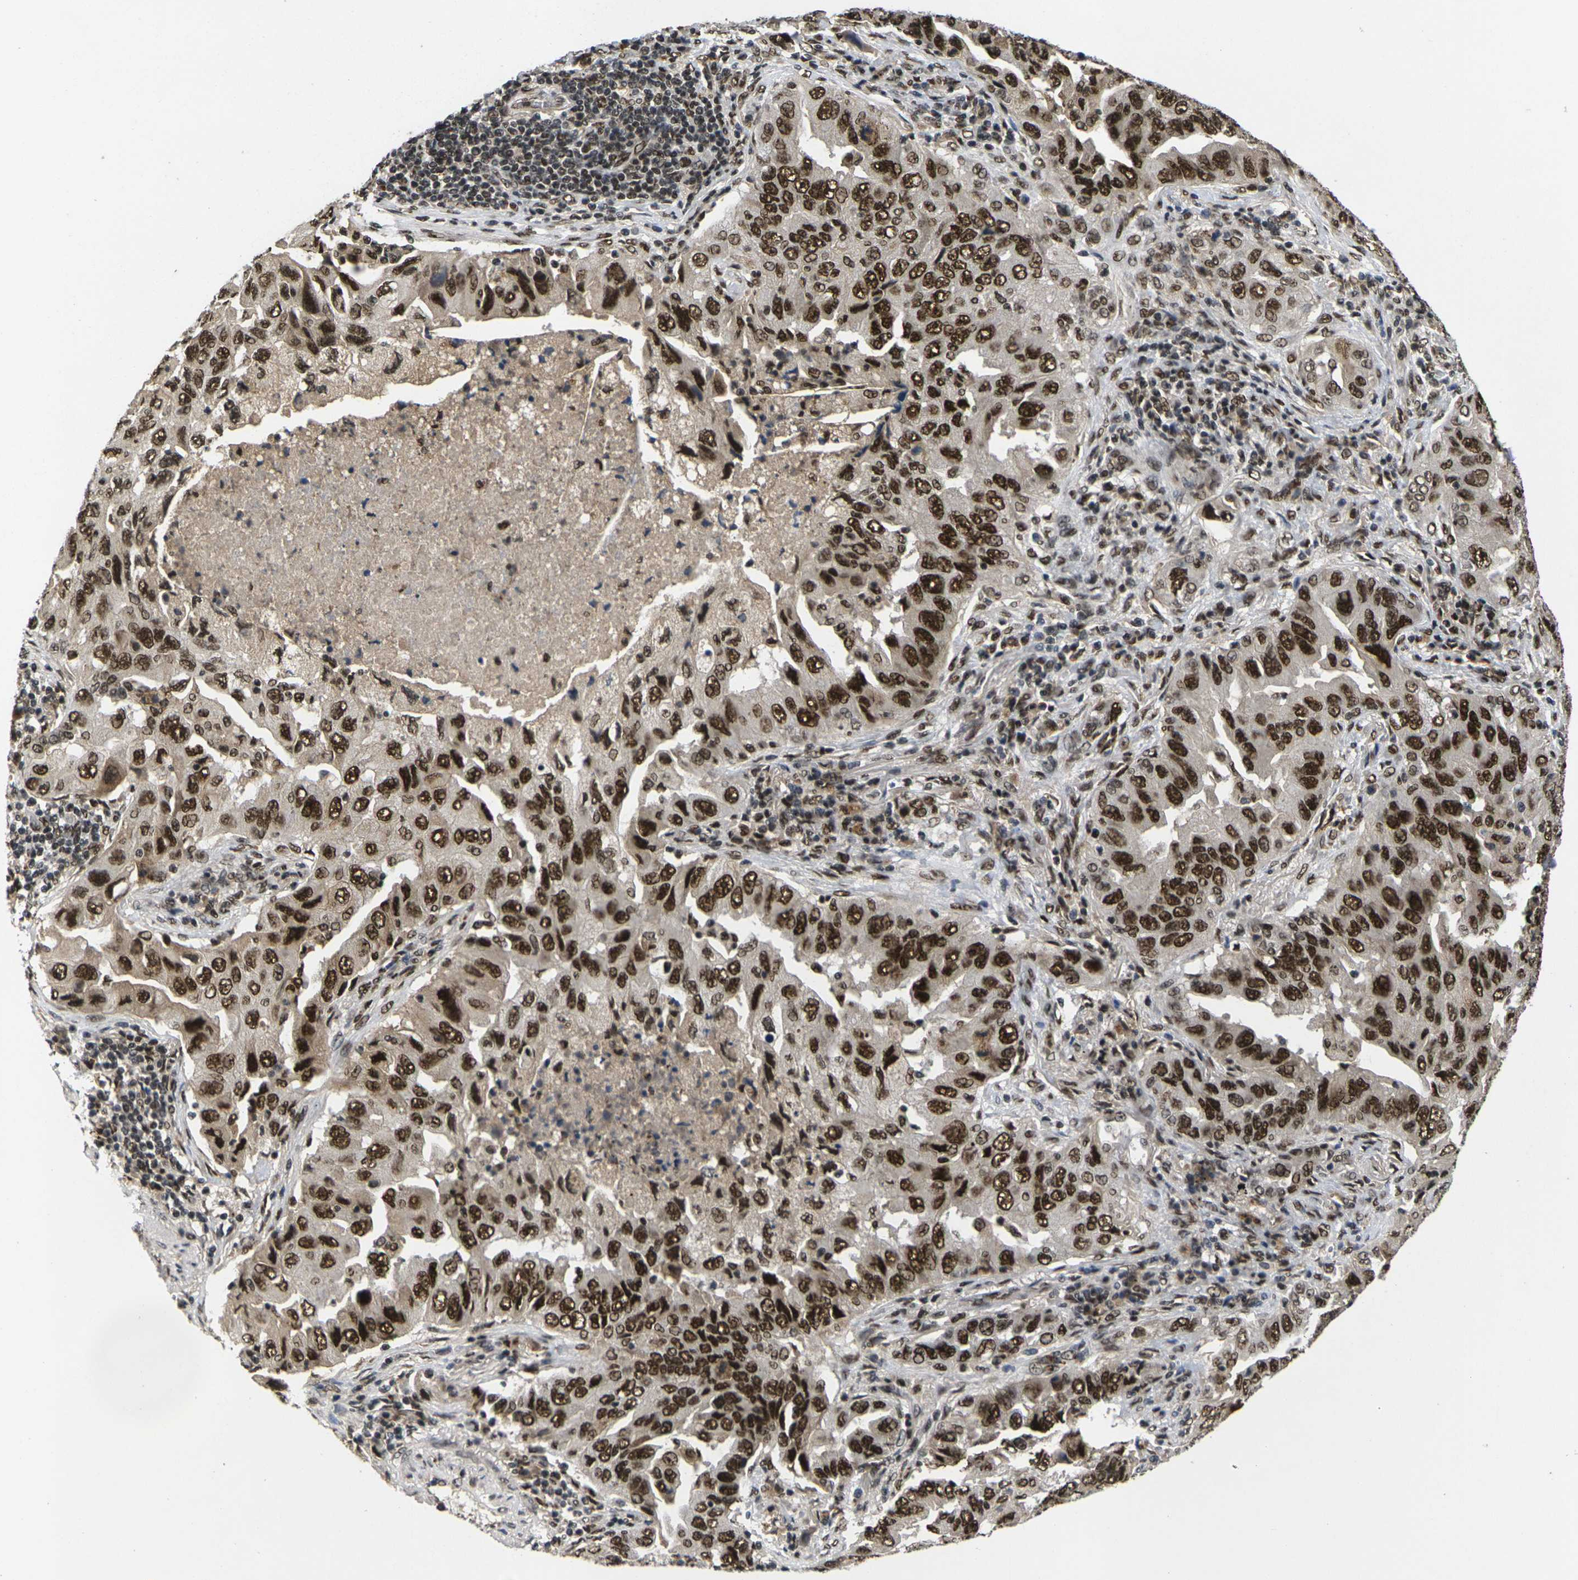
{"staining": {"intensity": "strong", "quantity": ">75%", "location": "nuclear"}, "tissue": "lung cancer", "cell_type": "Tumor cells", "image_type": "cancer", "snomed": [{"axis": "morphology", "description": "Adenocarcinoma, NOS"}, {"axis": "topography", "description": "Lung"}], "caption": "High-magnification brightfield microscopy of lung cancer (adenocarcinoma) stained with DAB (3,3'-diaminobenzidine) (brown) and counterstained with hematoxylin (blue). tumor cells exhibit strong nuclear positivity is appreciated in about>75% of cells.", "gene": "GTF2E1", "patient": {"sex": "female", "age": 65}}